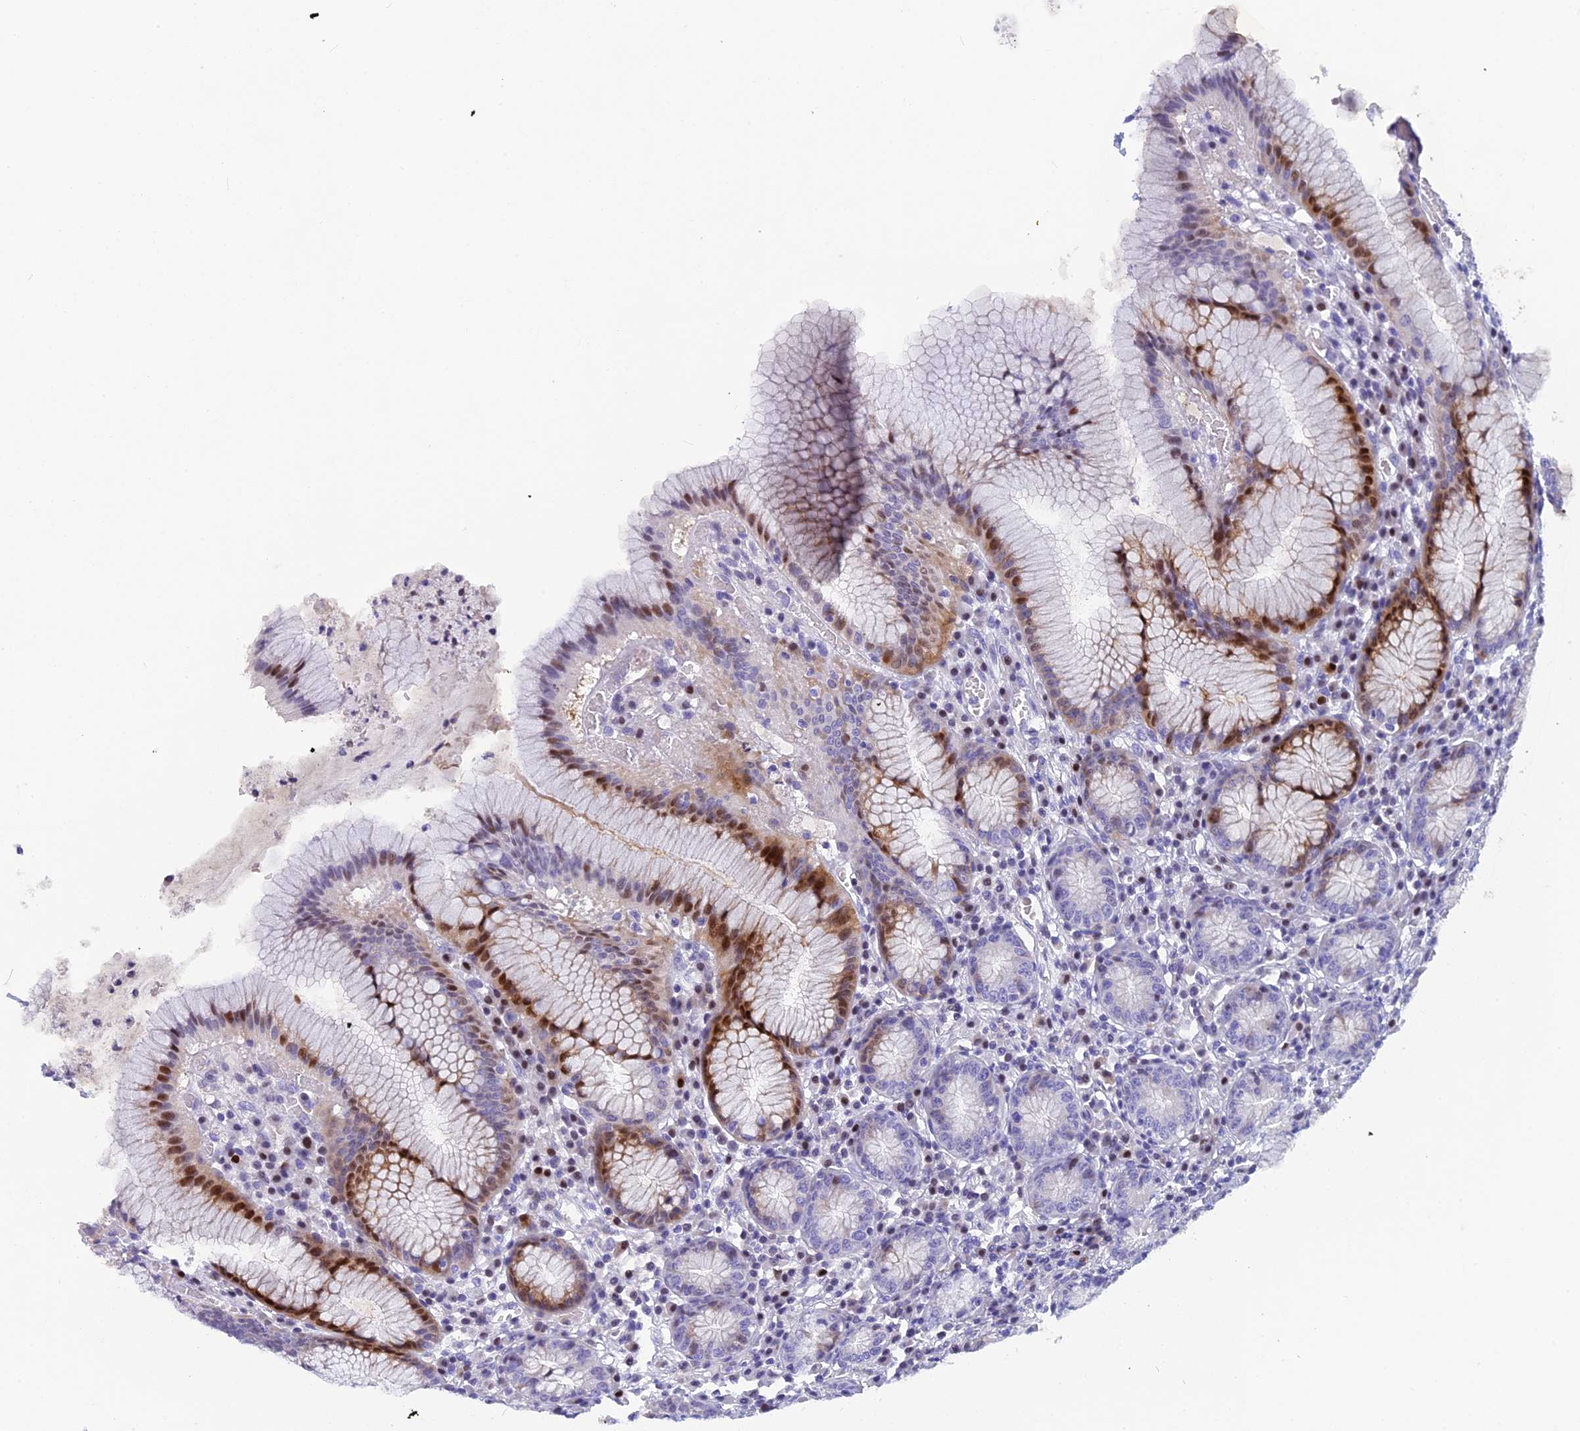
{"staining": {"intensity": "strong", "quantity": "25%-75%", "location": "cytoplasmic/membranous,nuclear"}, "tissue": "stomach", "cell_type": "Glandular cells", "image_type": "normal", "snomed": [{"axis": "morphology", "description": "Normal tissue, NOS"}, {"axis": "topography", "description": "Stomach"}], "caption": "Normal stomach demonstrates strong cytoplasmic/membranous,nuclear staining in about 25%-75% of glandular cells.", "gene": "NKPD1", "patient": {"sex": "male", "age": 55}}